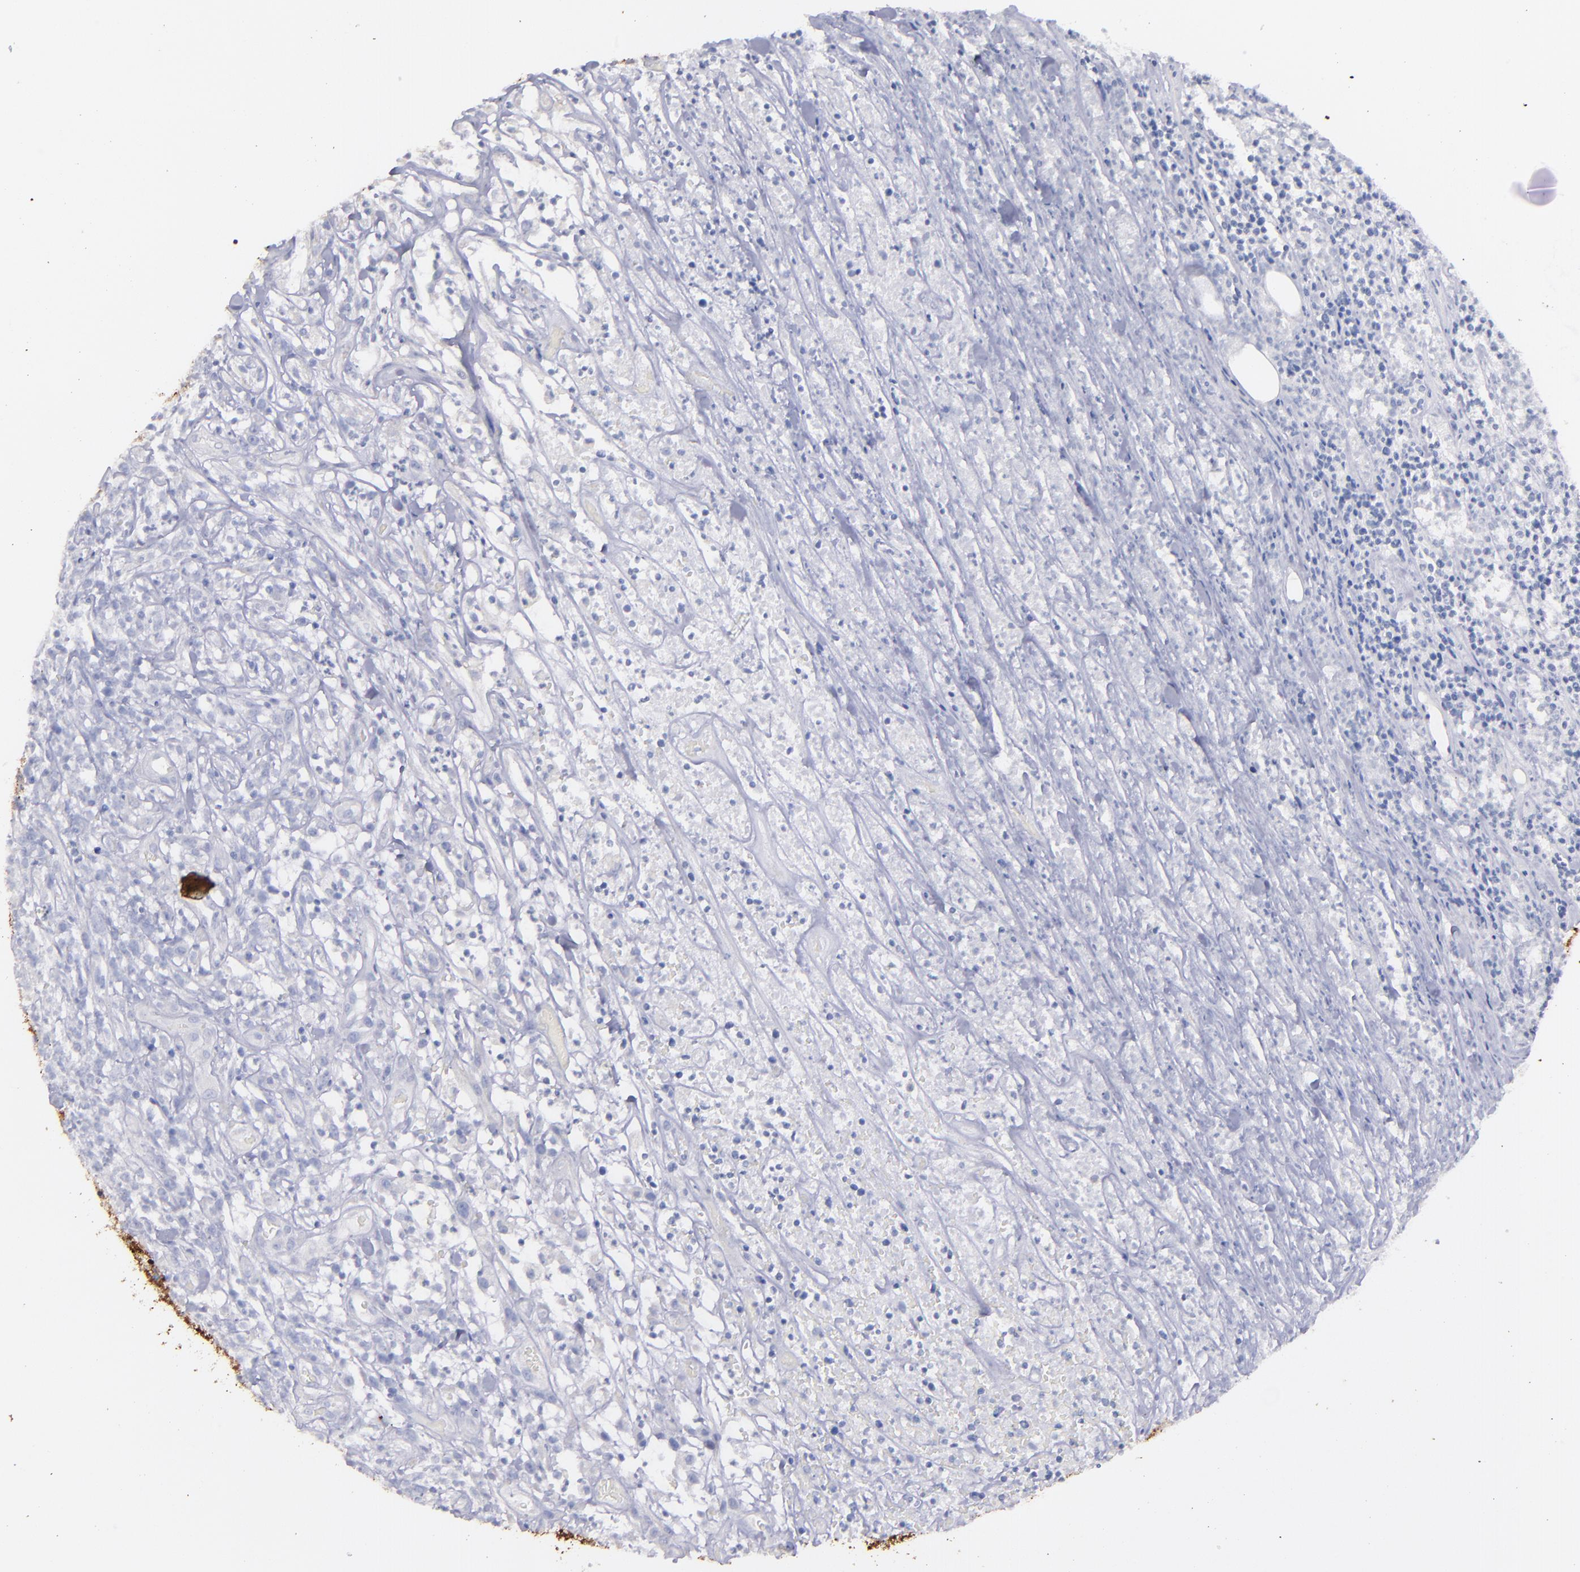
{"staining": {"intensity": "negative", "quantity": "none", "location": "none"}, "tissue": "lymphoma", "cell_type": "Tumor cells", "image_type": "cancer", "snomed": [{"axis": "morphology", "description": "Malignant lymphoma, non-Hodgkin's type, High grade"}, {"axis": "topography", "description": "Lymph node"}], "caption": "Lymphoma was stained to show a protein in brown. There is no significant staining in tumor cells.", "gene": "SNAP25", "patient": {"sex": "female", "age": 73}}